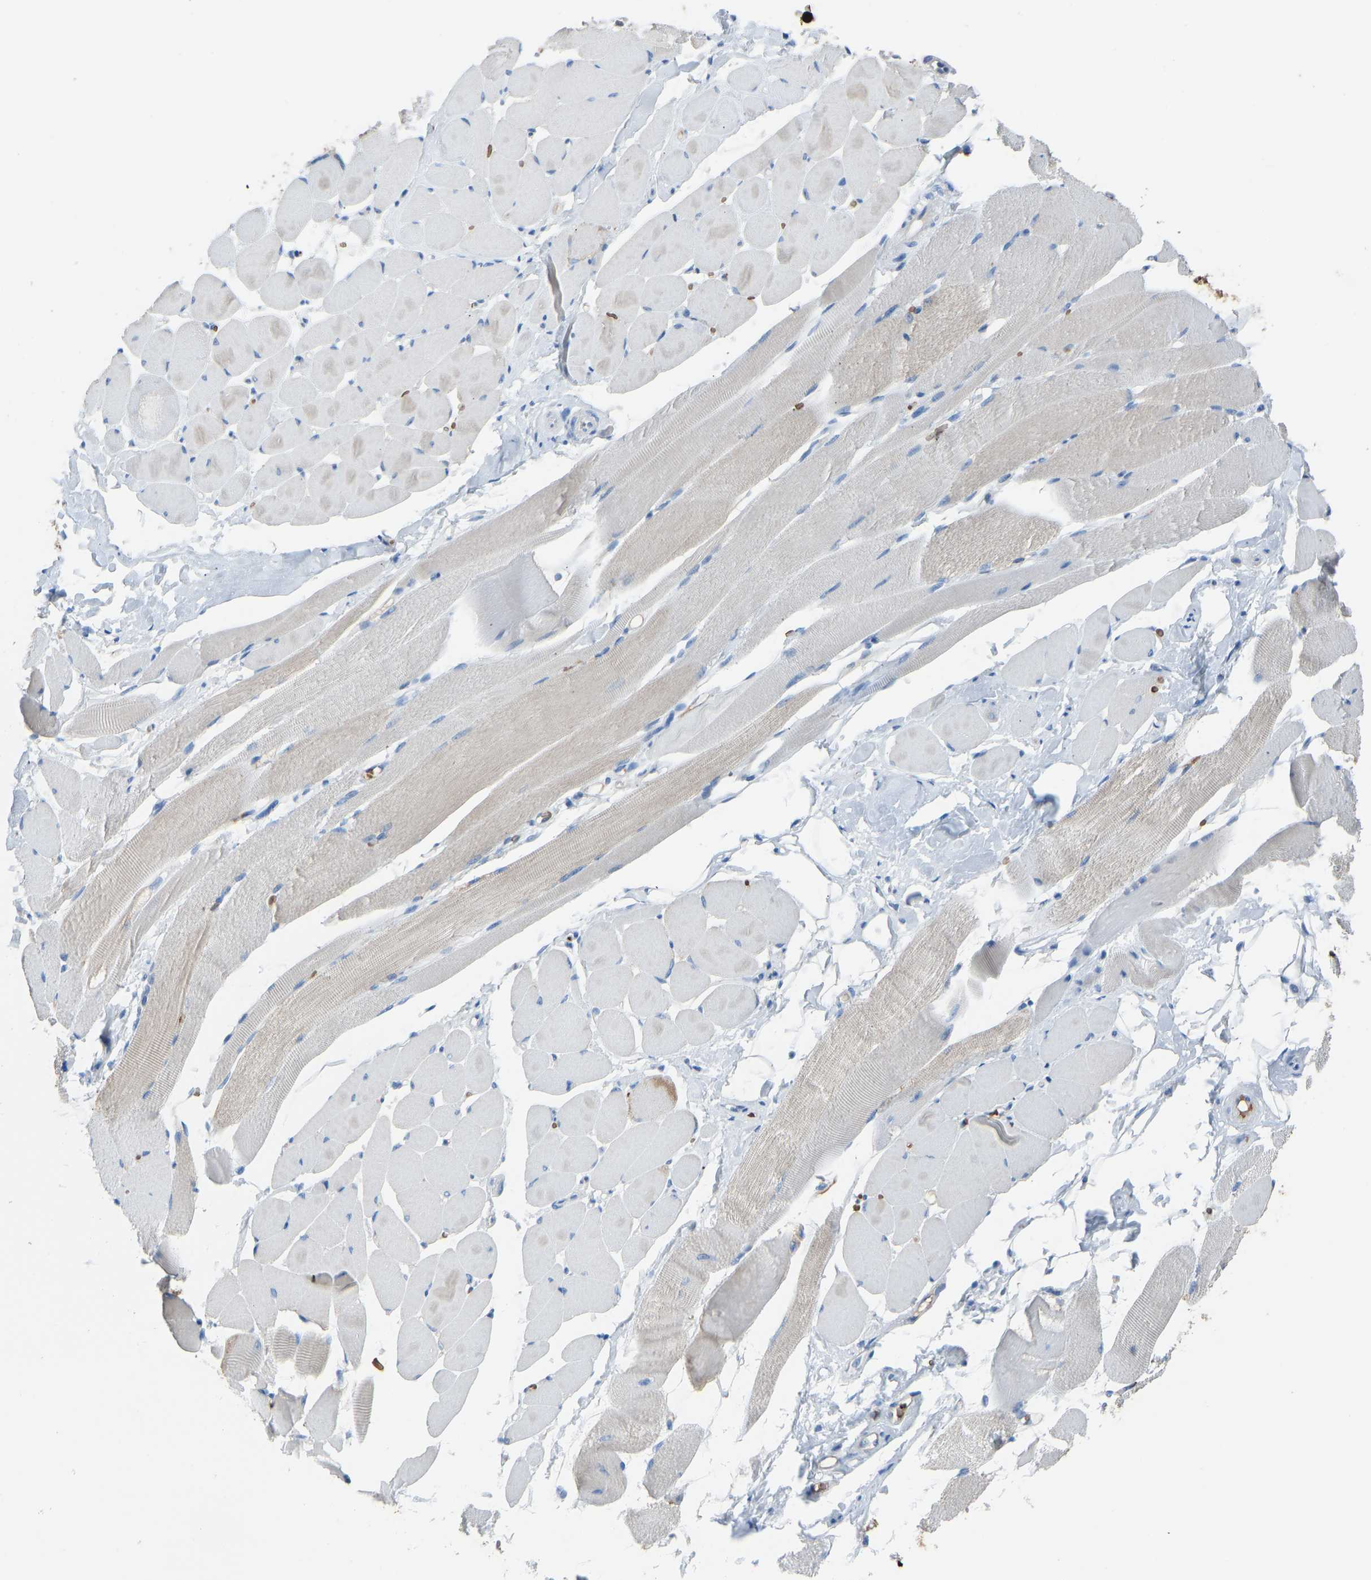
{"staining": {"intensity": "negative", "quantity": "none", "location": "none"}, "tissue": "skeletal muscle", "cell_type": "Myocytes", "image_type": "normal", "snomed": [{"axis": "morphology", "description": "Normal tissue, NOS"}, {"axis": "topography", "description": "Skeletal muscle"}, {"axis": "topography", "description": "Peripheral nerve tissue"}], "caption": "Immunohistochemistry histopathology image of unremarkable skeletal muscle: skeletal muscle stained with DAB demonstrates no significant protein positivity in myocytes.", "gene": "PIGS", "patient": {"sex": "female", "age": 84}}